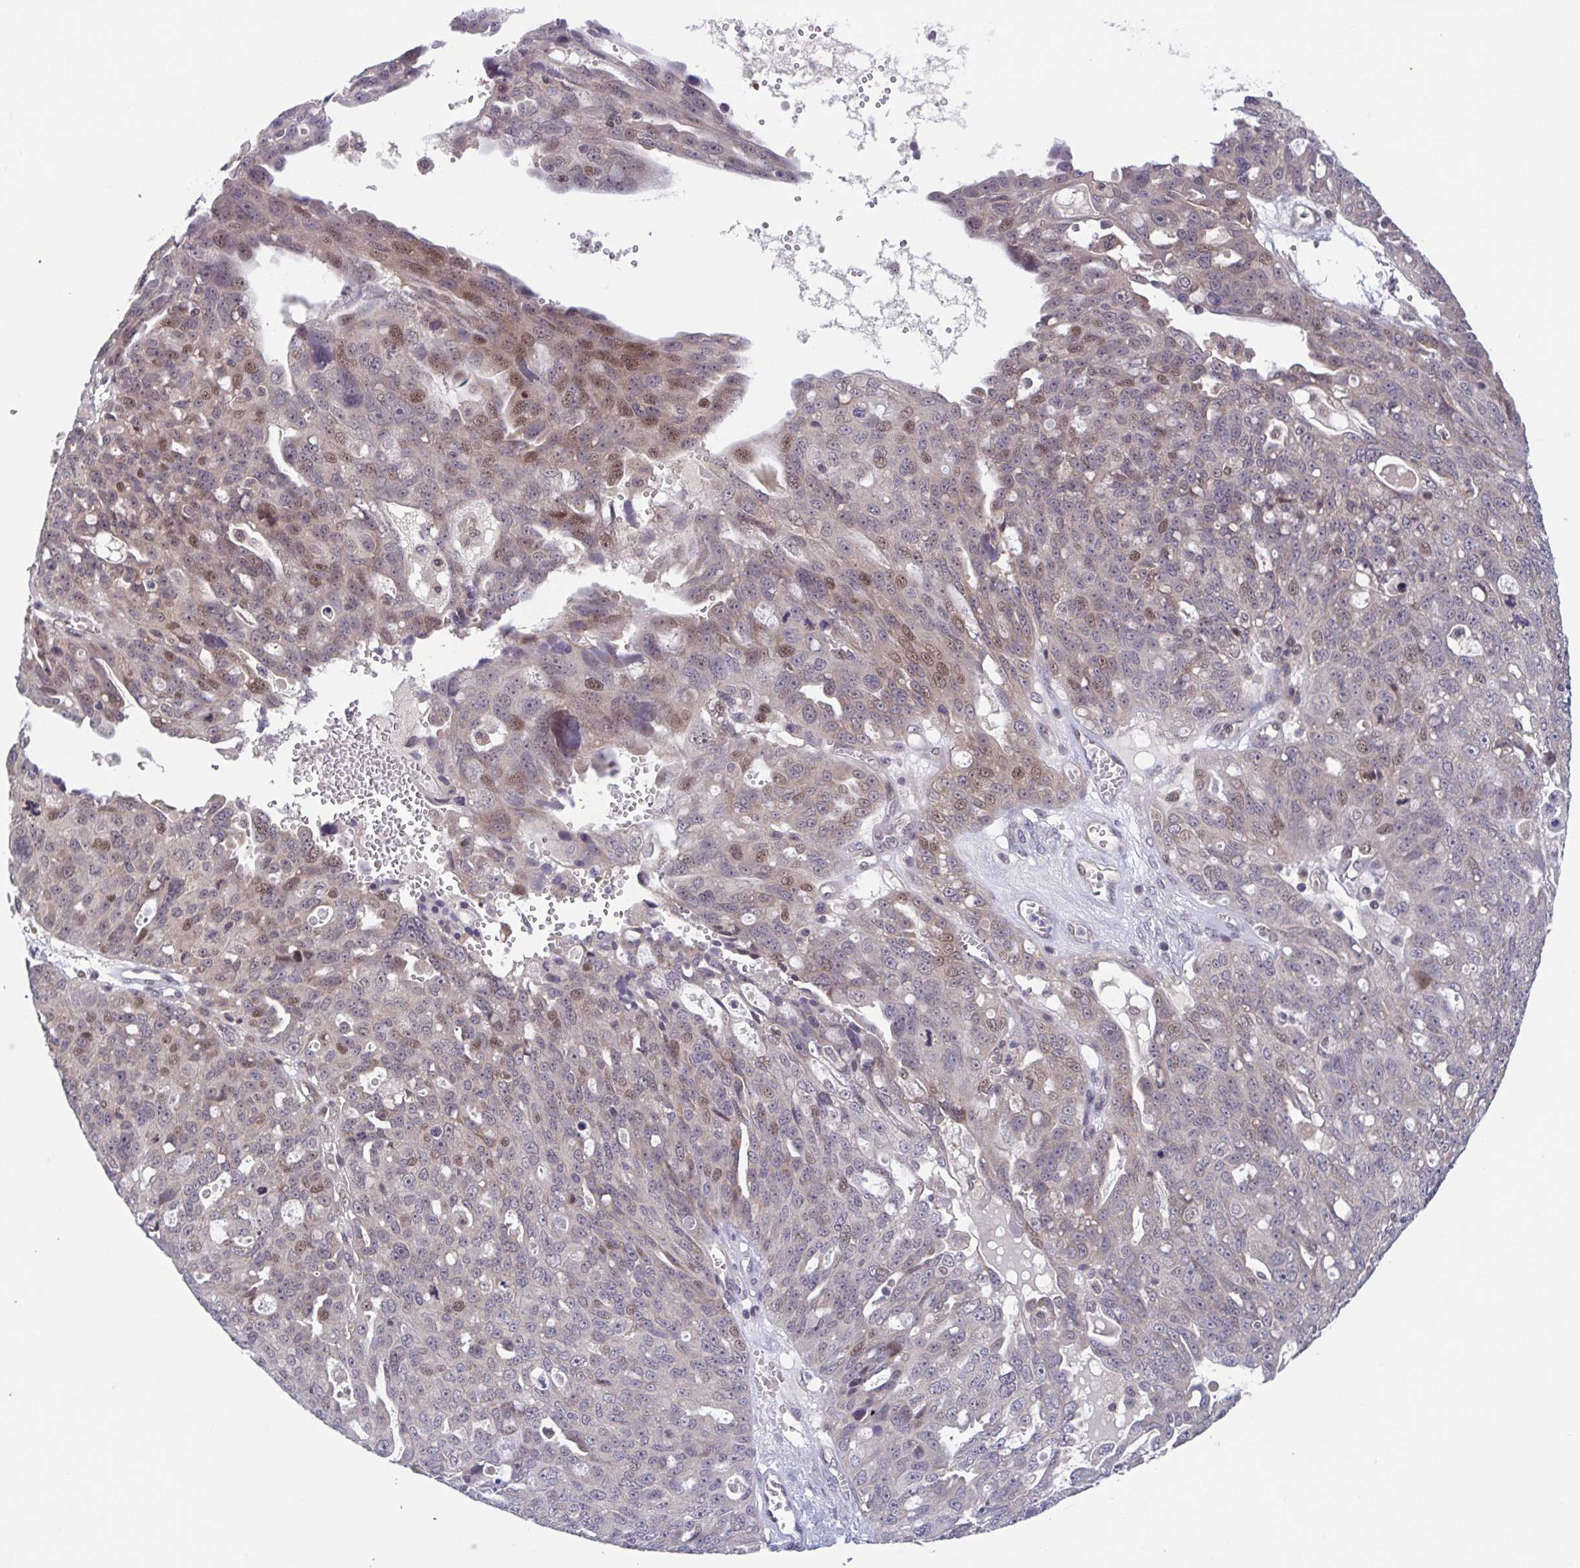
{"staining": {"intensity": "moderate", "quantity": "<25%", "location": "nuclear"}, "tissue": "ovarian cancer", "cell_type": "Tumor cells", "image_type": "cancer", "snomed": [{"axis": "morphology", "description": "Carcinoma, endometroid"}, {"axis": "topography", "description": "Ovary"}], "caption": "A high-resolution image shows IHC staining of endometroid carcinoma (ovarian), which demonstrates moderate nuclear positivity in about <25% of tumor cells.", "gene": "RIOK1", "patient": {"sex": "female", "age": 70}}